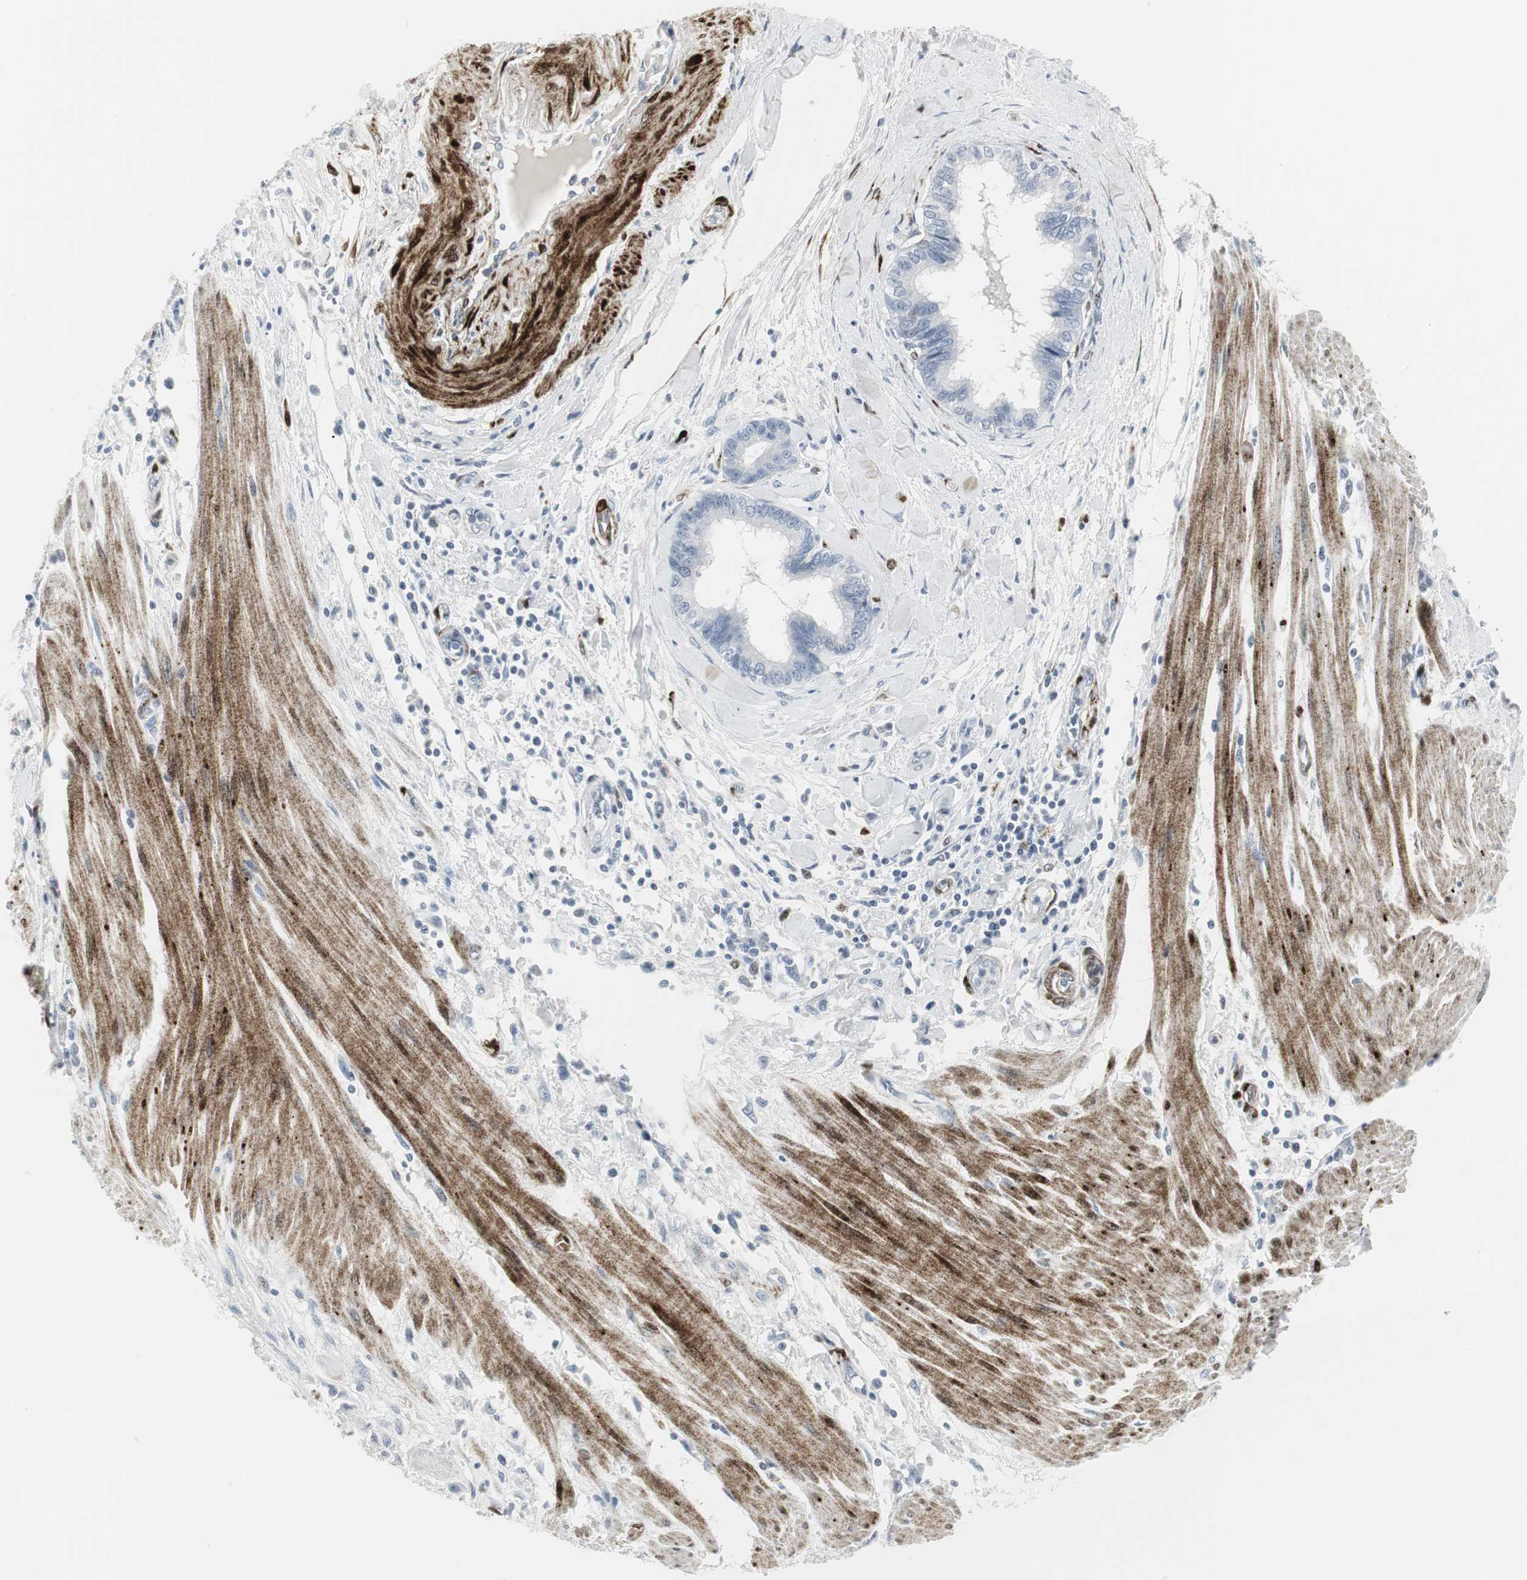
{"staining": {"intensity": "negative", "quantity": "none", "location": "none"}, "tissue": "pancreatic cancer", "cell_type": "Tumor cells", "image_type": "cancer", "snomed": [{"axis": "morphology", "description": "Adenocarcinoma, NOS"}, {"axis": "topography", "description": "Pancreas"}], "caption": "A high-resolution photomicrograph shows immunohistochemistry staining of pancreatic adenocarcinoma, which reveals no significant expression in tumor cells.", "gene": "PPP1R14A", "patient": {"sex": "female", "age": 64}}